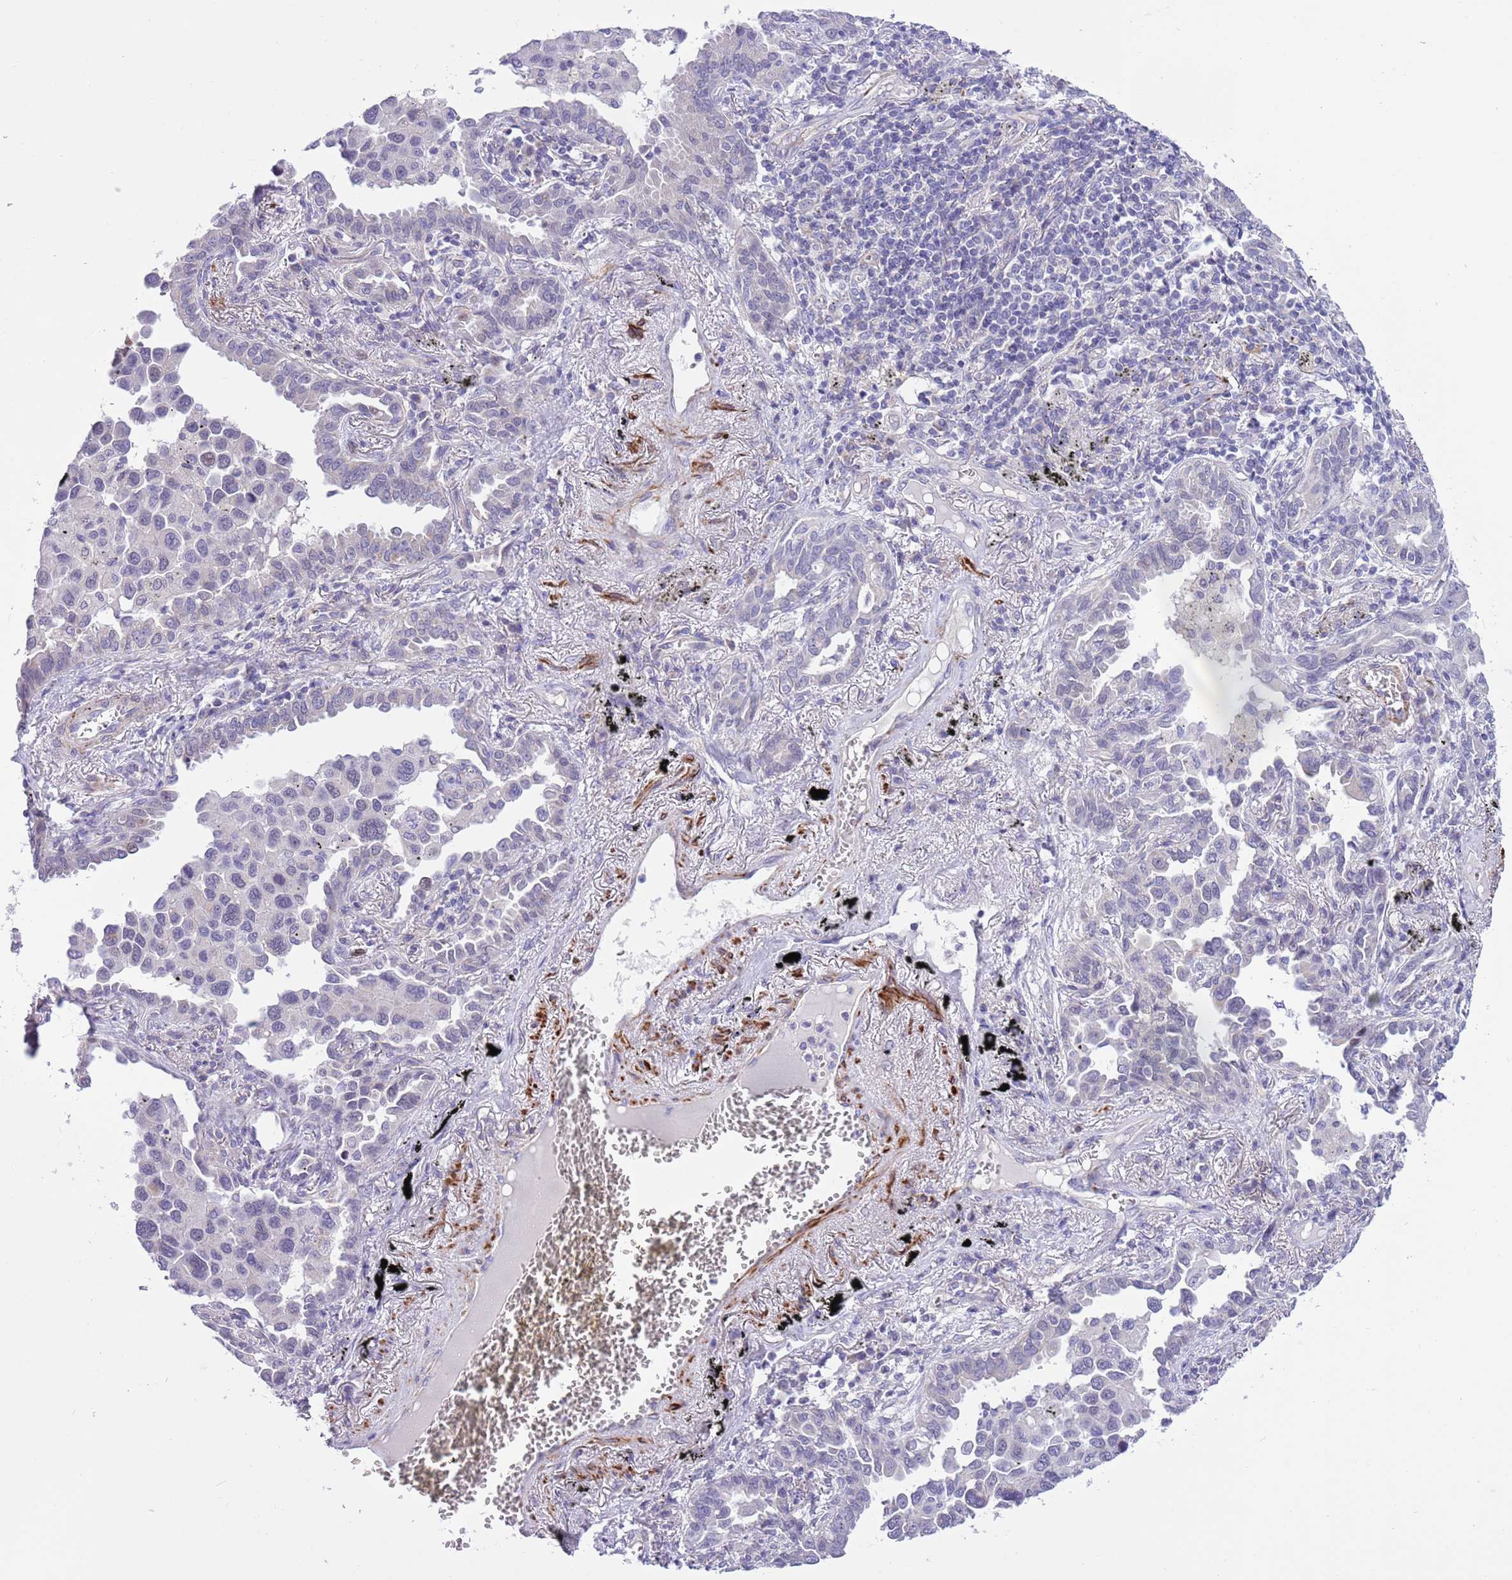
{"staining": {"intensity": "negative", "quantity": "none", "location": "none"}, "tissue": "lung cancer", "cell_type": "Tumor cells", "image_type": "cancer", "snomed": [{"axis": "morphology", "description": "Adenocarcinoma, NOS"}, {"axis": "topography", "description": "Lung"}], "caption": "High magnification brightfield microscopy of lung cancer (adenocarcinoma) stained with DAB (3,3'-diaminobenzidine) (brown) and counterstained with hematoxylin (blue): tumor cells show no significant staining.", "gene": "NET1", "patient": {"sex": "male", "age": 67}}